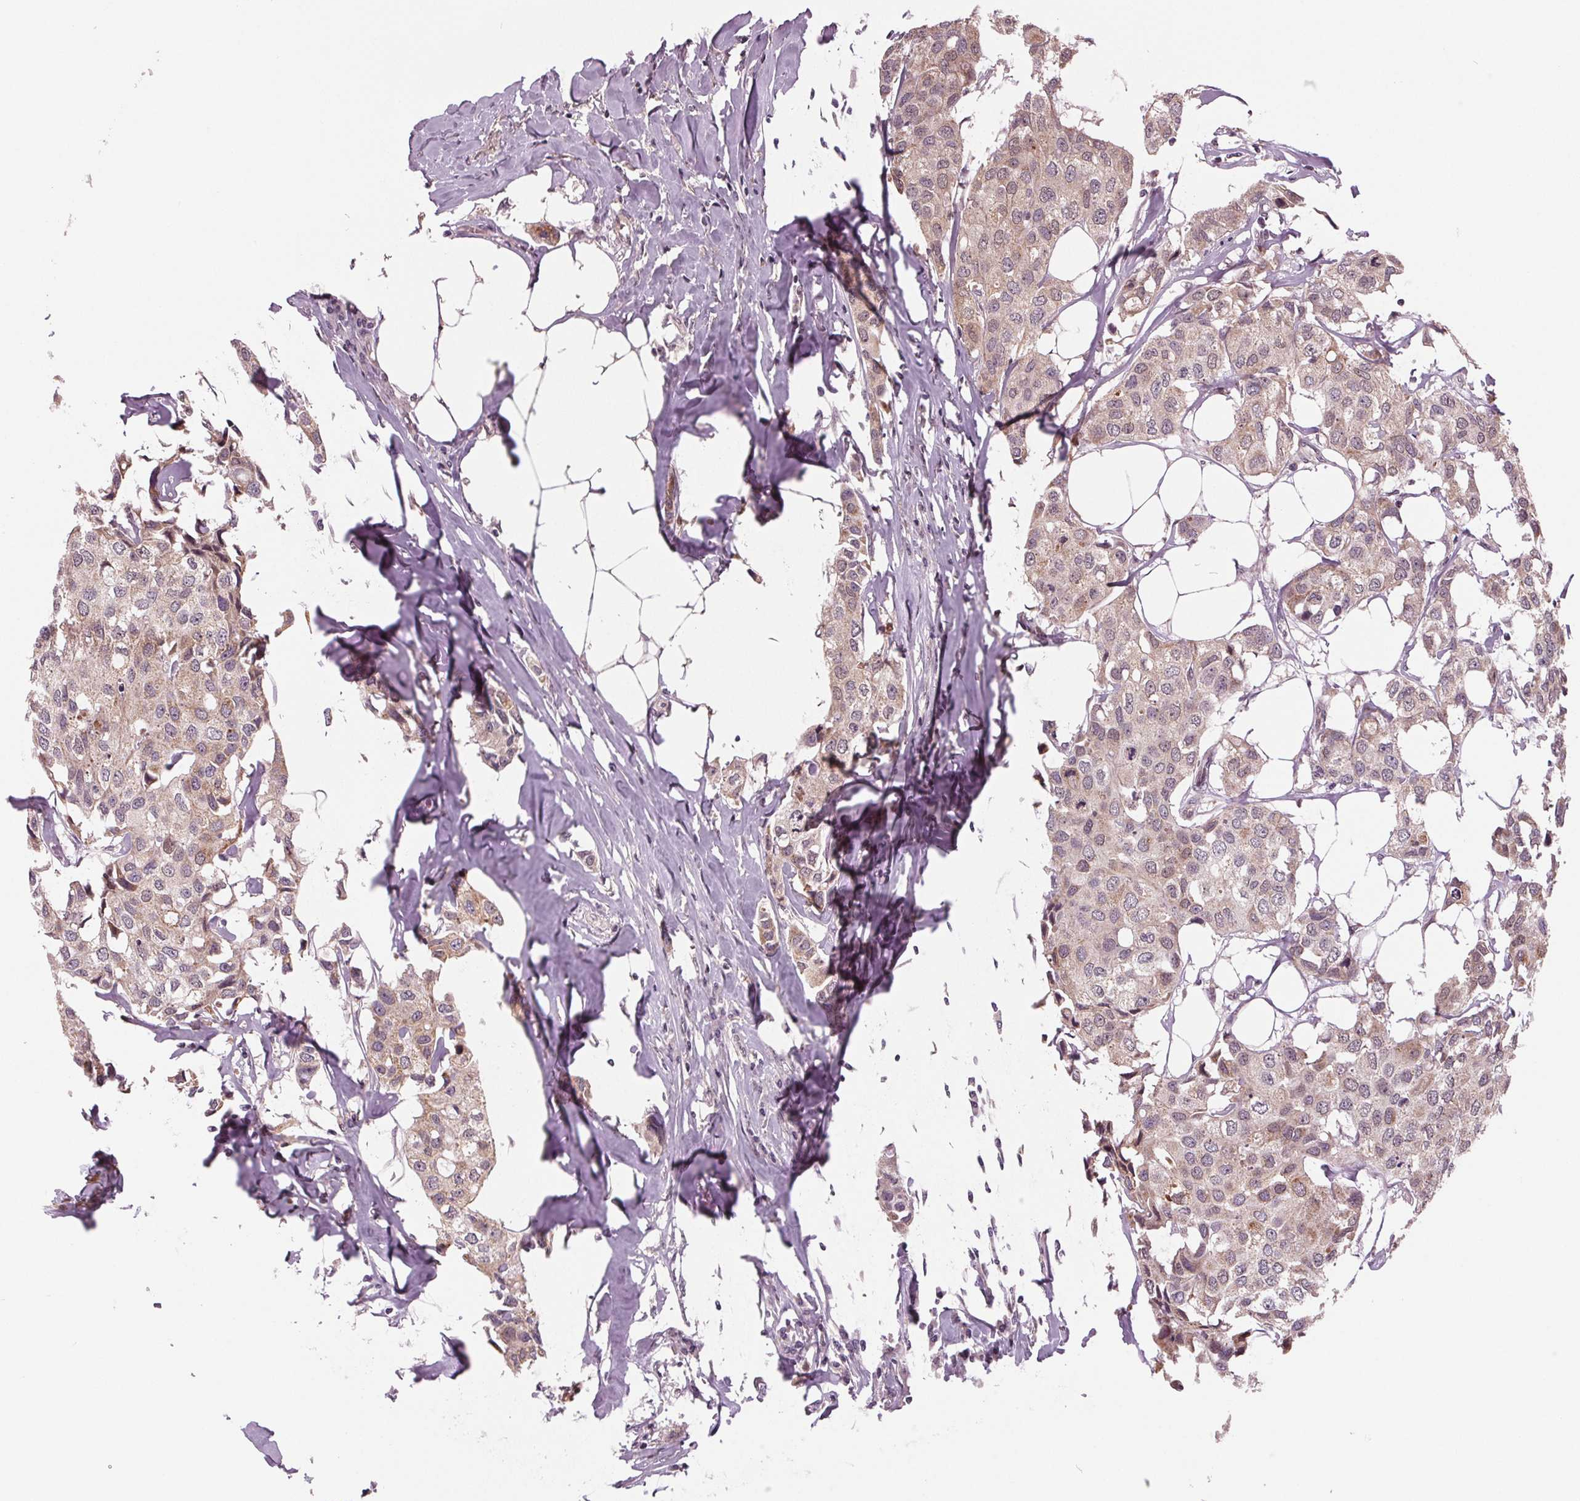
{"staining": {"intensity": "weak", "quantity": "25%-75%", "location": "cytoplasmic/membranous,nuclear"}, "tissue": "breast cancer", "cell_type": "Tumor cells", "image_type": "cancer", "snomed": [{"axis": "morphology", "description": "Duct carcinoma"}, {"axis": "topography", "description": "Breast"}], "caption": "Tumor cells reveal low levels of weak cytoplasmic/membranous and nuclear staining in approximately 25%-75% of cells in breast infiltrating ductal carcinoma.", "gene": "STAT3", "patient": {"sex": "female", "age": 80}}